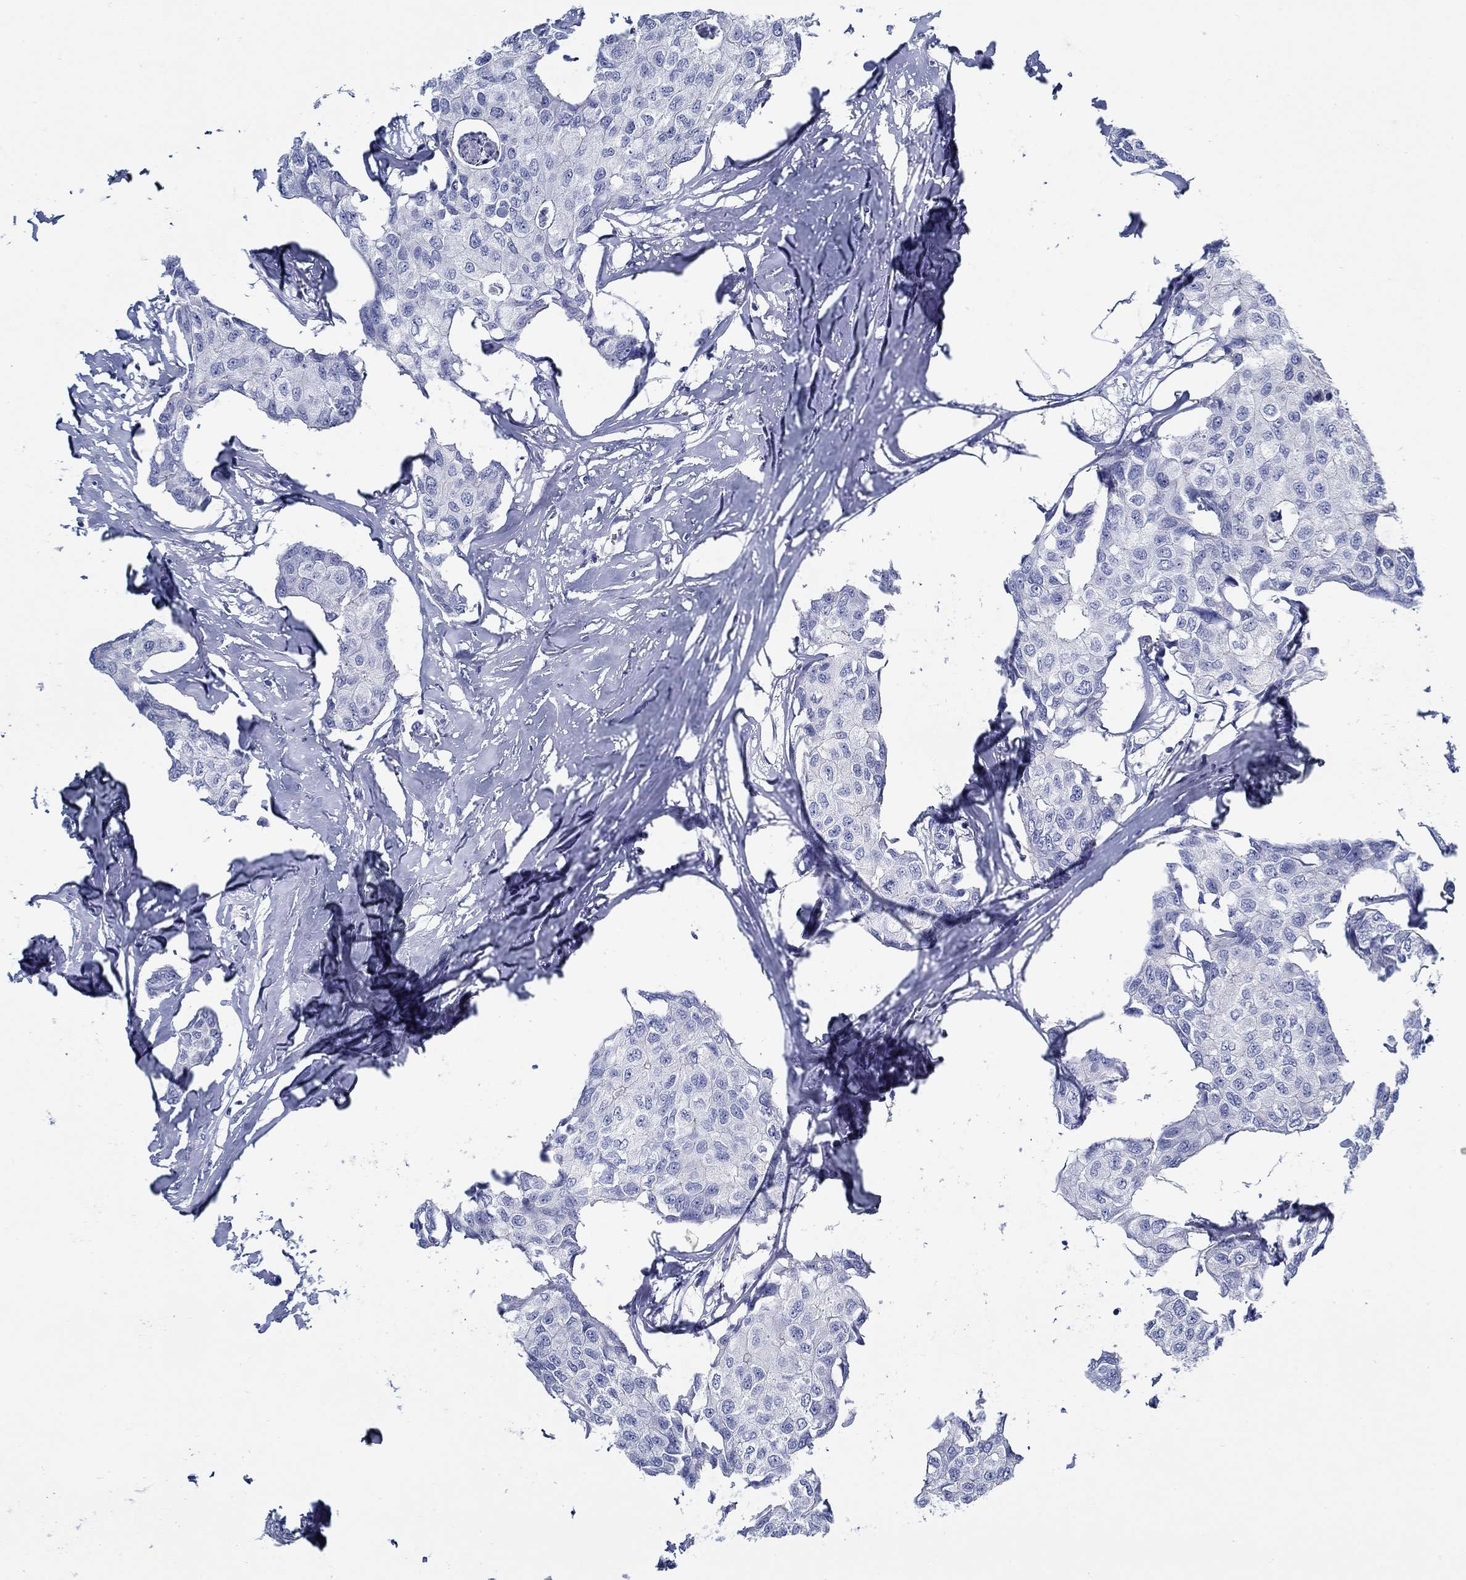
{"staining": {"intensity": "negative", "quantity": "none", "location": "none"}, "tissue": "breast cancer", "cell_type": "Tumor cells", "image_type": "cancer", "snomed": [{"axis": "morphology", "description": "Duct carcinoma"}, {"axis": "topography", "description": "Breast"}], "caption": "Immunohistochemistry (IHC) of human breast intraductal carcinoma displays no expression in tumor cells.", "gene": "RD3L", "patient": {"sex": "female", "age": 80}}